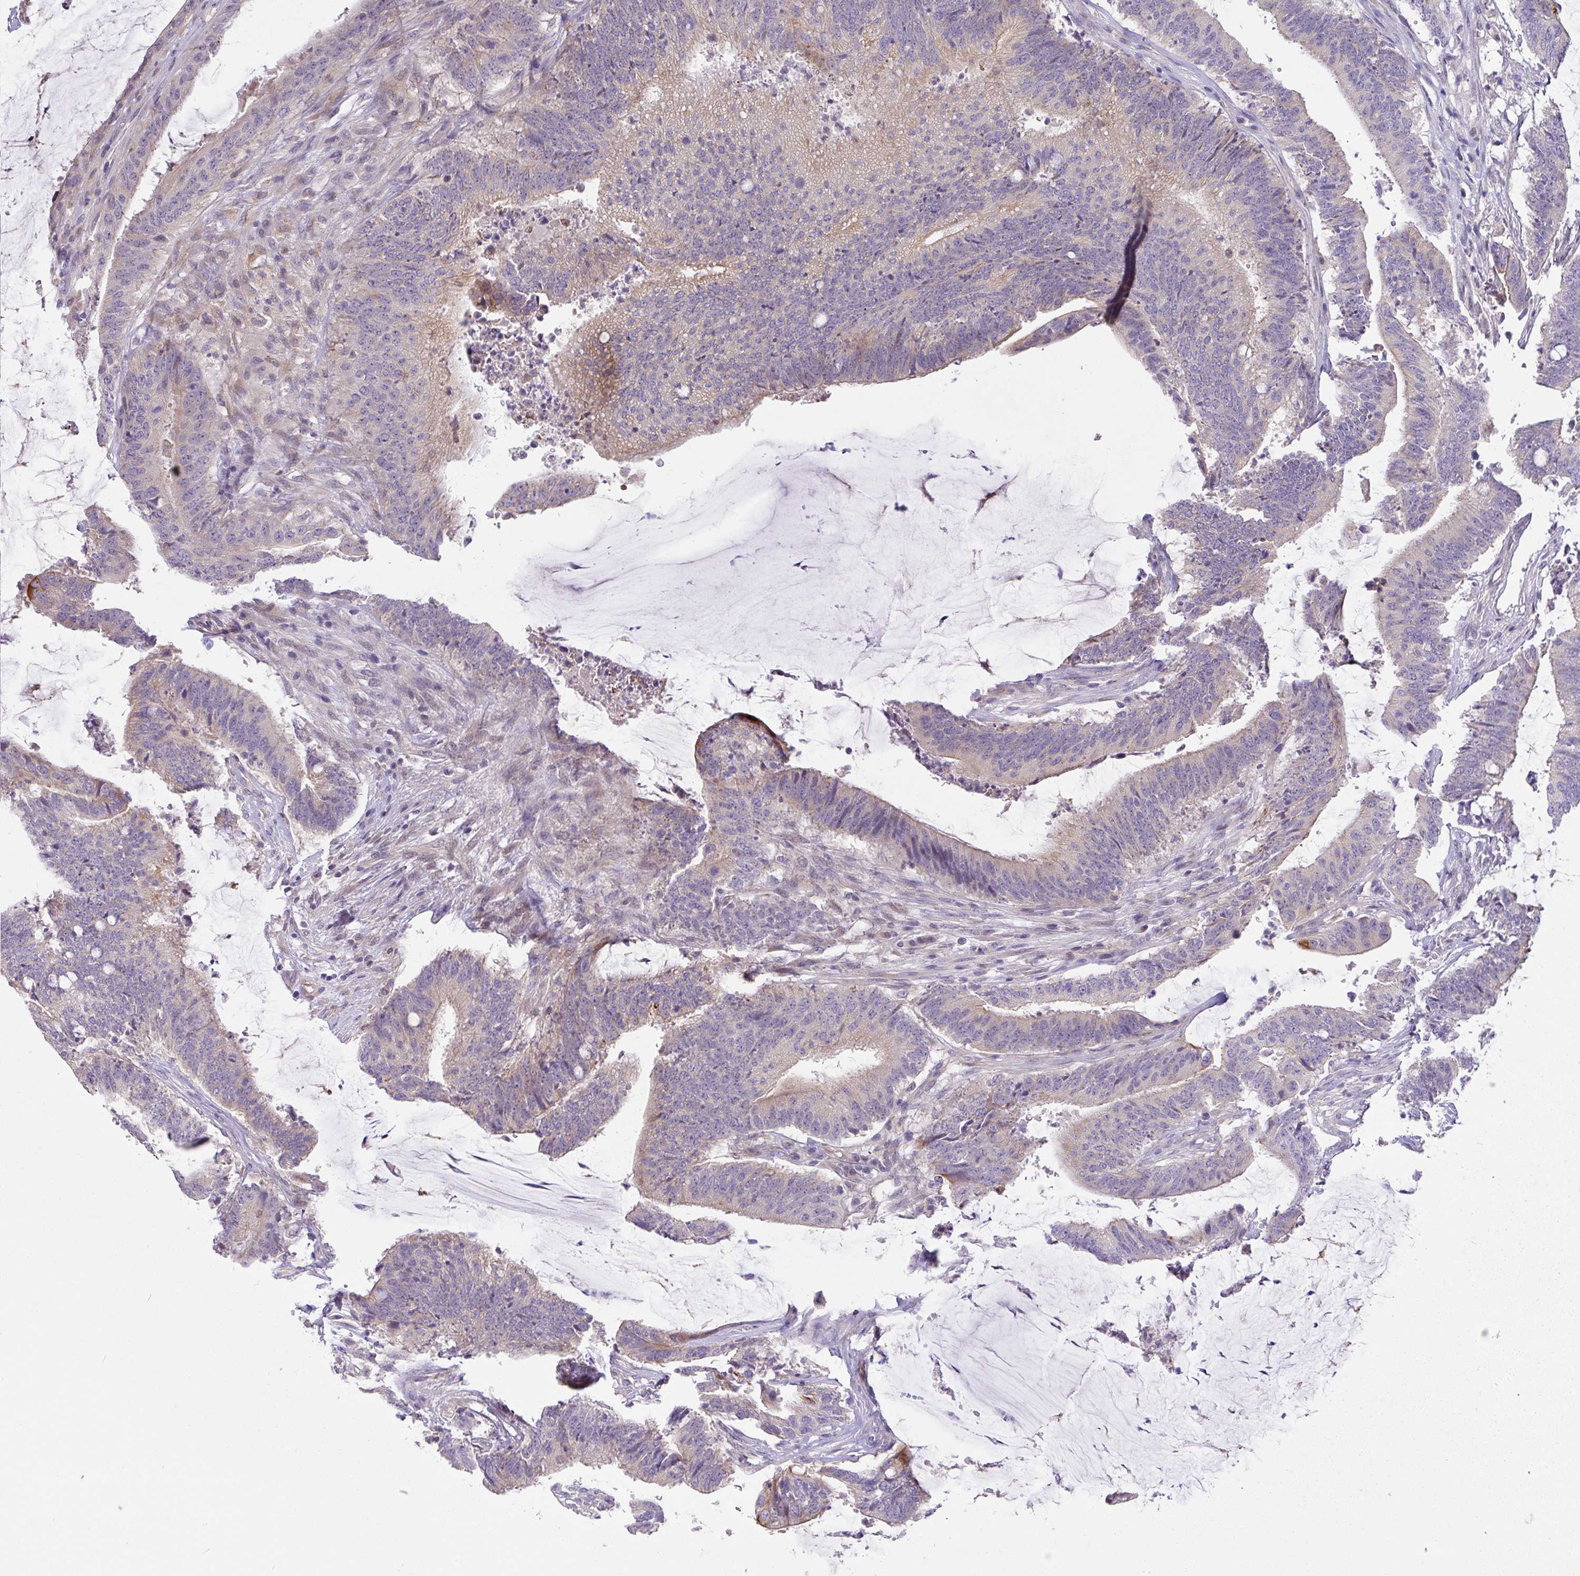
{"staining": {"intensity": "weak", "quantity": "<25%", "location": "cytoplasmic/membranous"}, "tissue": "colorectal cancer", "cell_type": "Tumor cells", "image_type": "cancer", "snomed": [{"axis": "morphology", "description": "Adenocarcinoma, NOS"}, {"axis": "topography", "description": "Colon"}], "caption": "The micrograph demonstrates no significant positivity in tumor cells of colorectal cancer. (Immunohistochemistry (ihc), brightfield microscopy, high magnification).", "gene": "EPN3", "patient": {"sex": "female", "age": 43}}